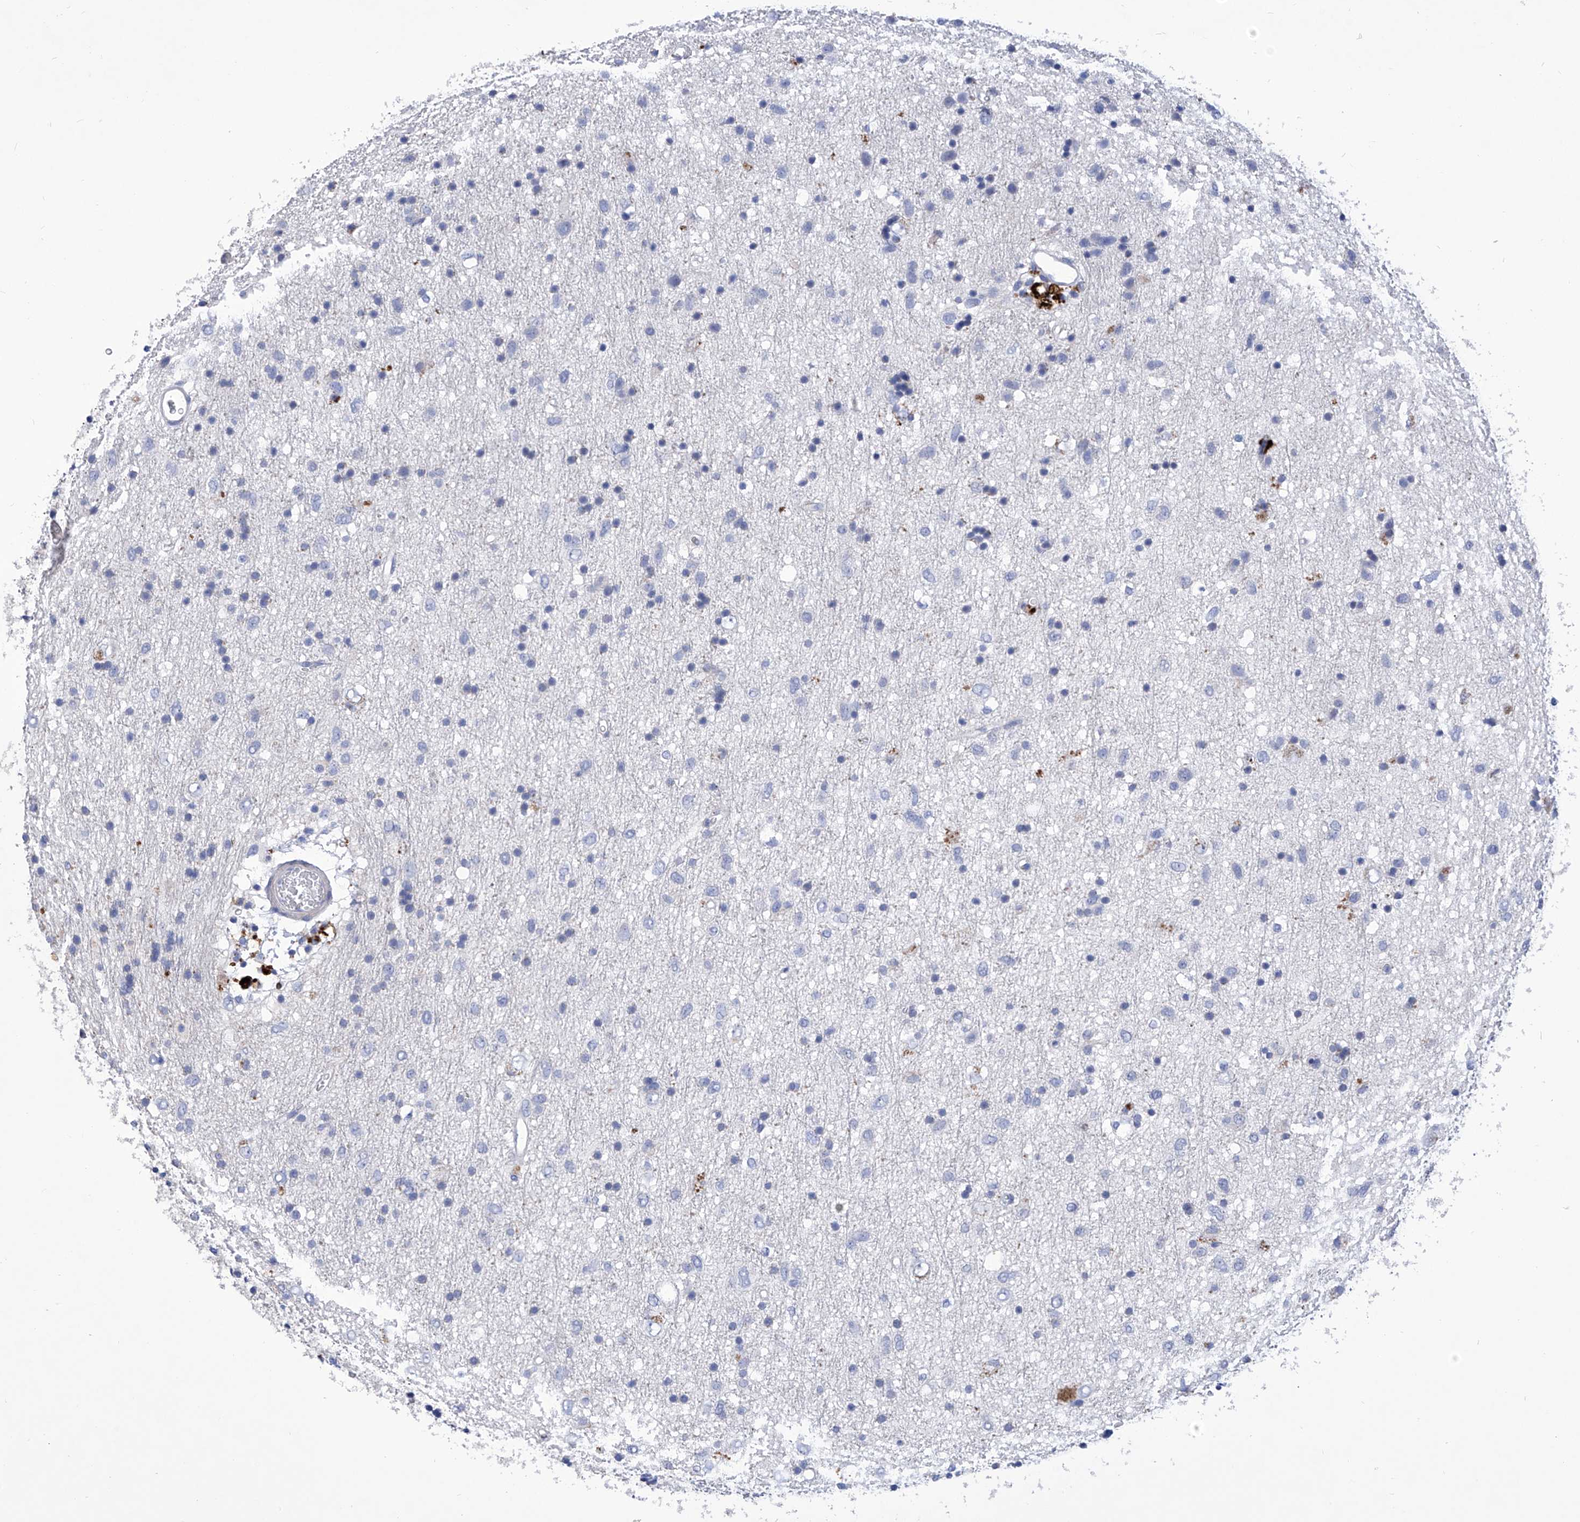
{"staining": {"intensity": "negative", "quantity": "none", "location": "none"}, "tissue": "glioma", "cell_type": "Tumor cells", "image_type": "cancer", "snomed": [{"axis": "morphology", "description": "Glioma, malignant, Low grade"}, {"axis": "topography", "description": "Brain"}], "caption": "The immunohistochemistry (IHC) micrograph has no significant positivity in tumor cells of glioma tissue. Brightfield microscopy of immunohistochemistry (IHC) stained with DAB (3,3'-diaminobenzidine) (brown) and hematoxylin (blue), captured at high magnification.", "gene": "IFNL2", "patient": {"sex": "male", "age": 77}}